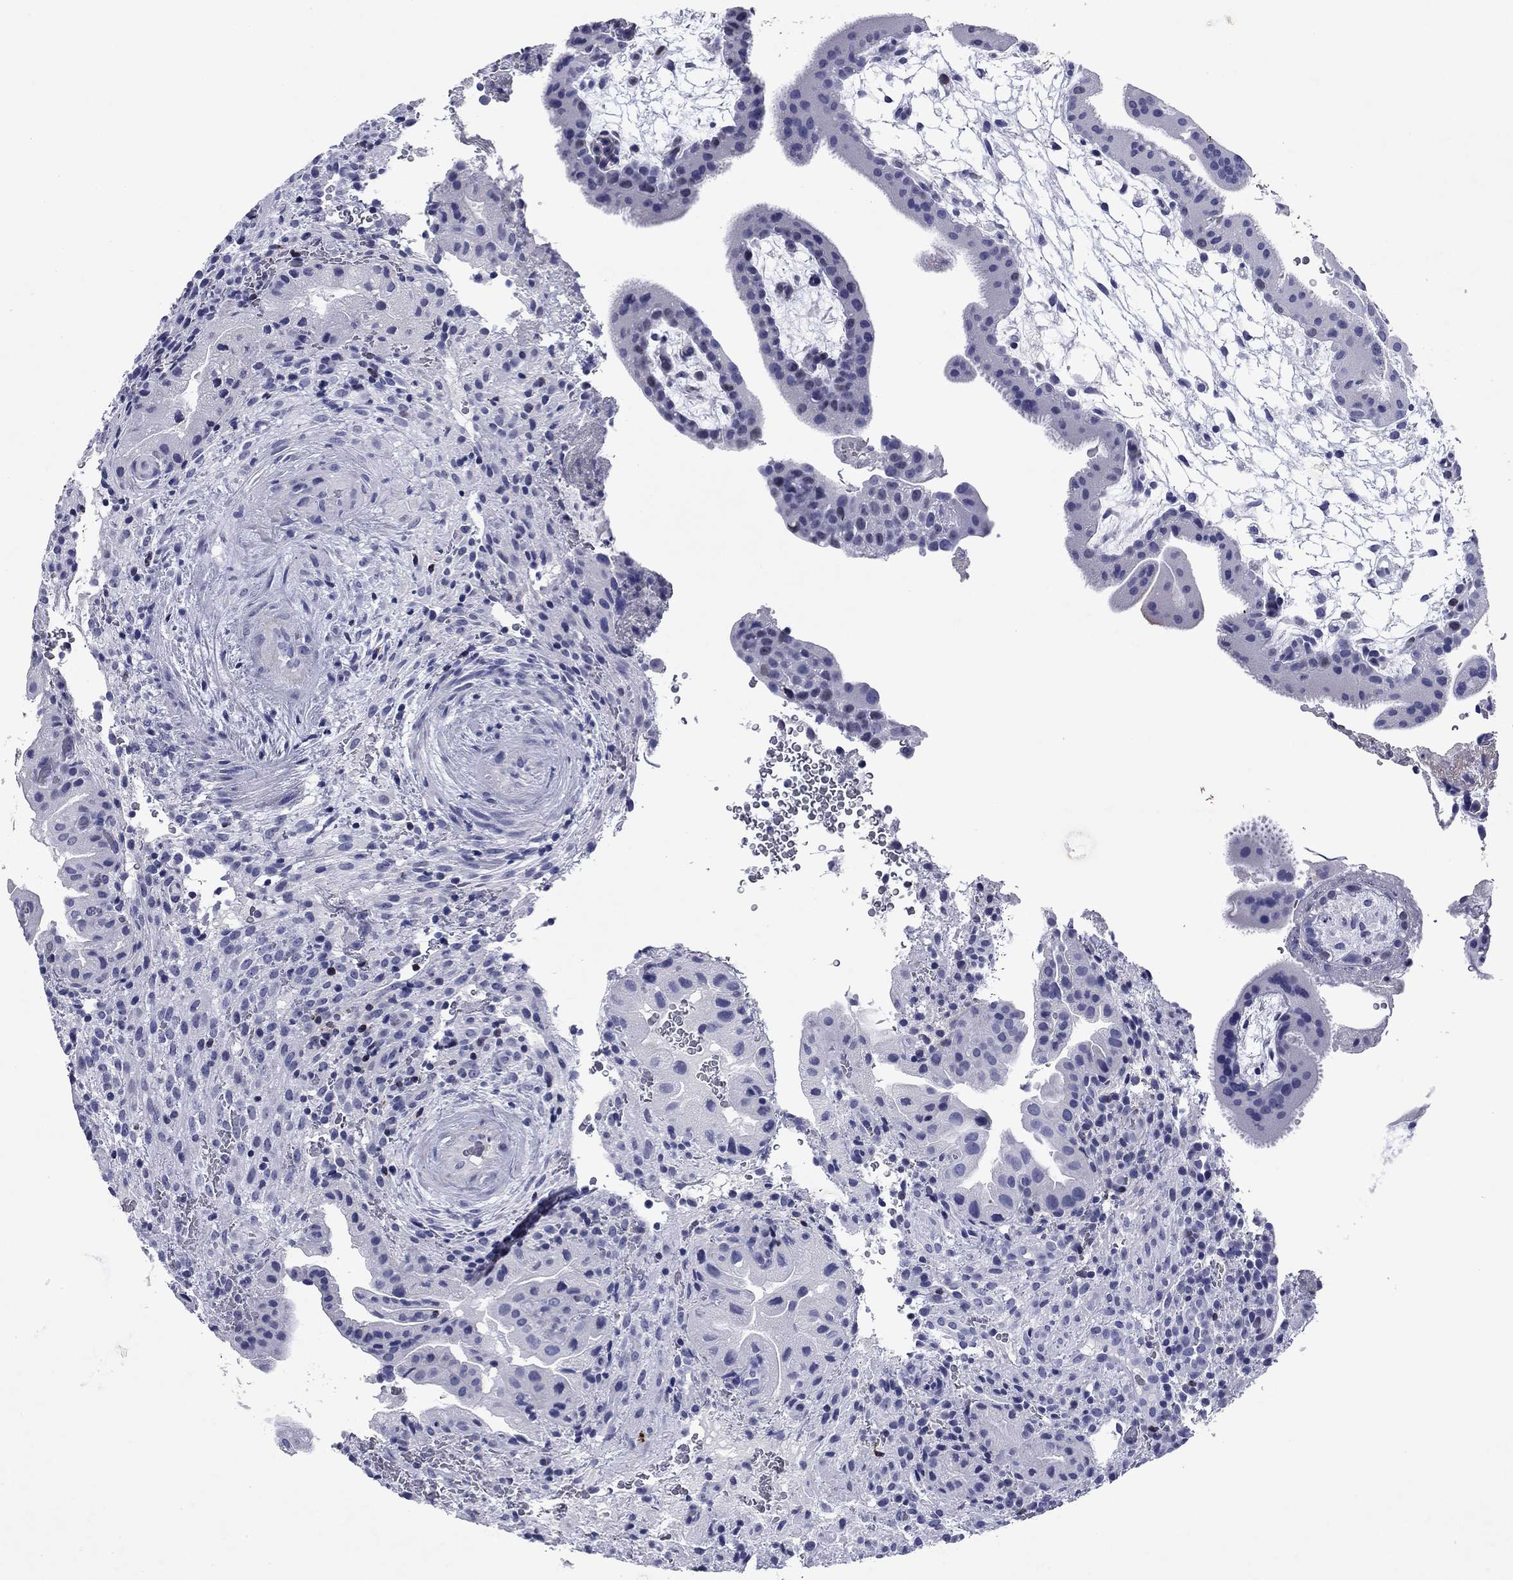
{"staining": {"intensity": "negative", "quantity": "none", "location": "none"}, "tissue": "placenta", "cell_type": "Decidual cells", "image_type": "normal", "snomed": [{"axis": "morphology", "description": "Normal tissue, NOS"}, {"axis": "topography", "description": "Placenta"}], "caption": "High power microscopy histopathology image of an immunohistochemistry (IHC) micrograph of unremarkable placenta, revealing no significant staining in decidual cells.", "gene": "GZMK", "patient": {"sex": "female", "age": 19}}